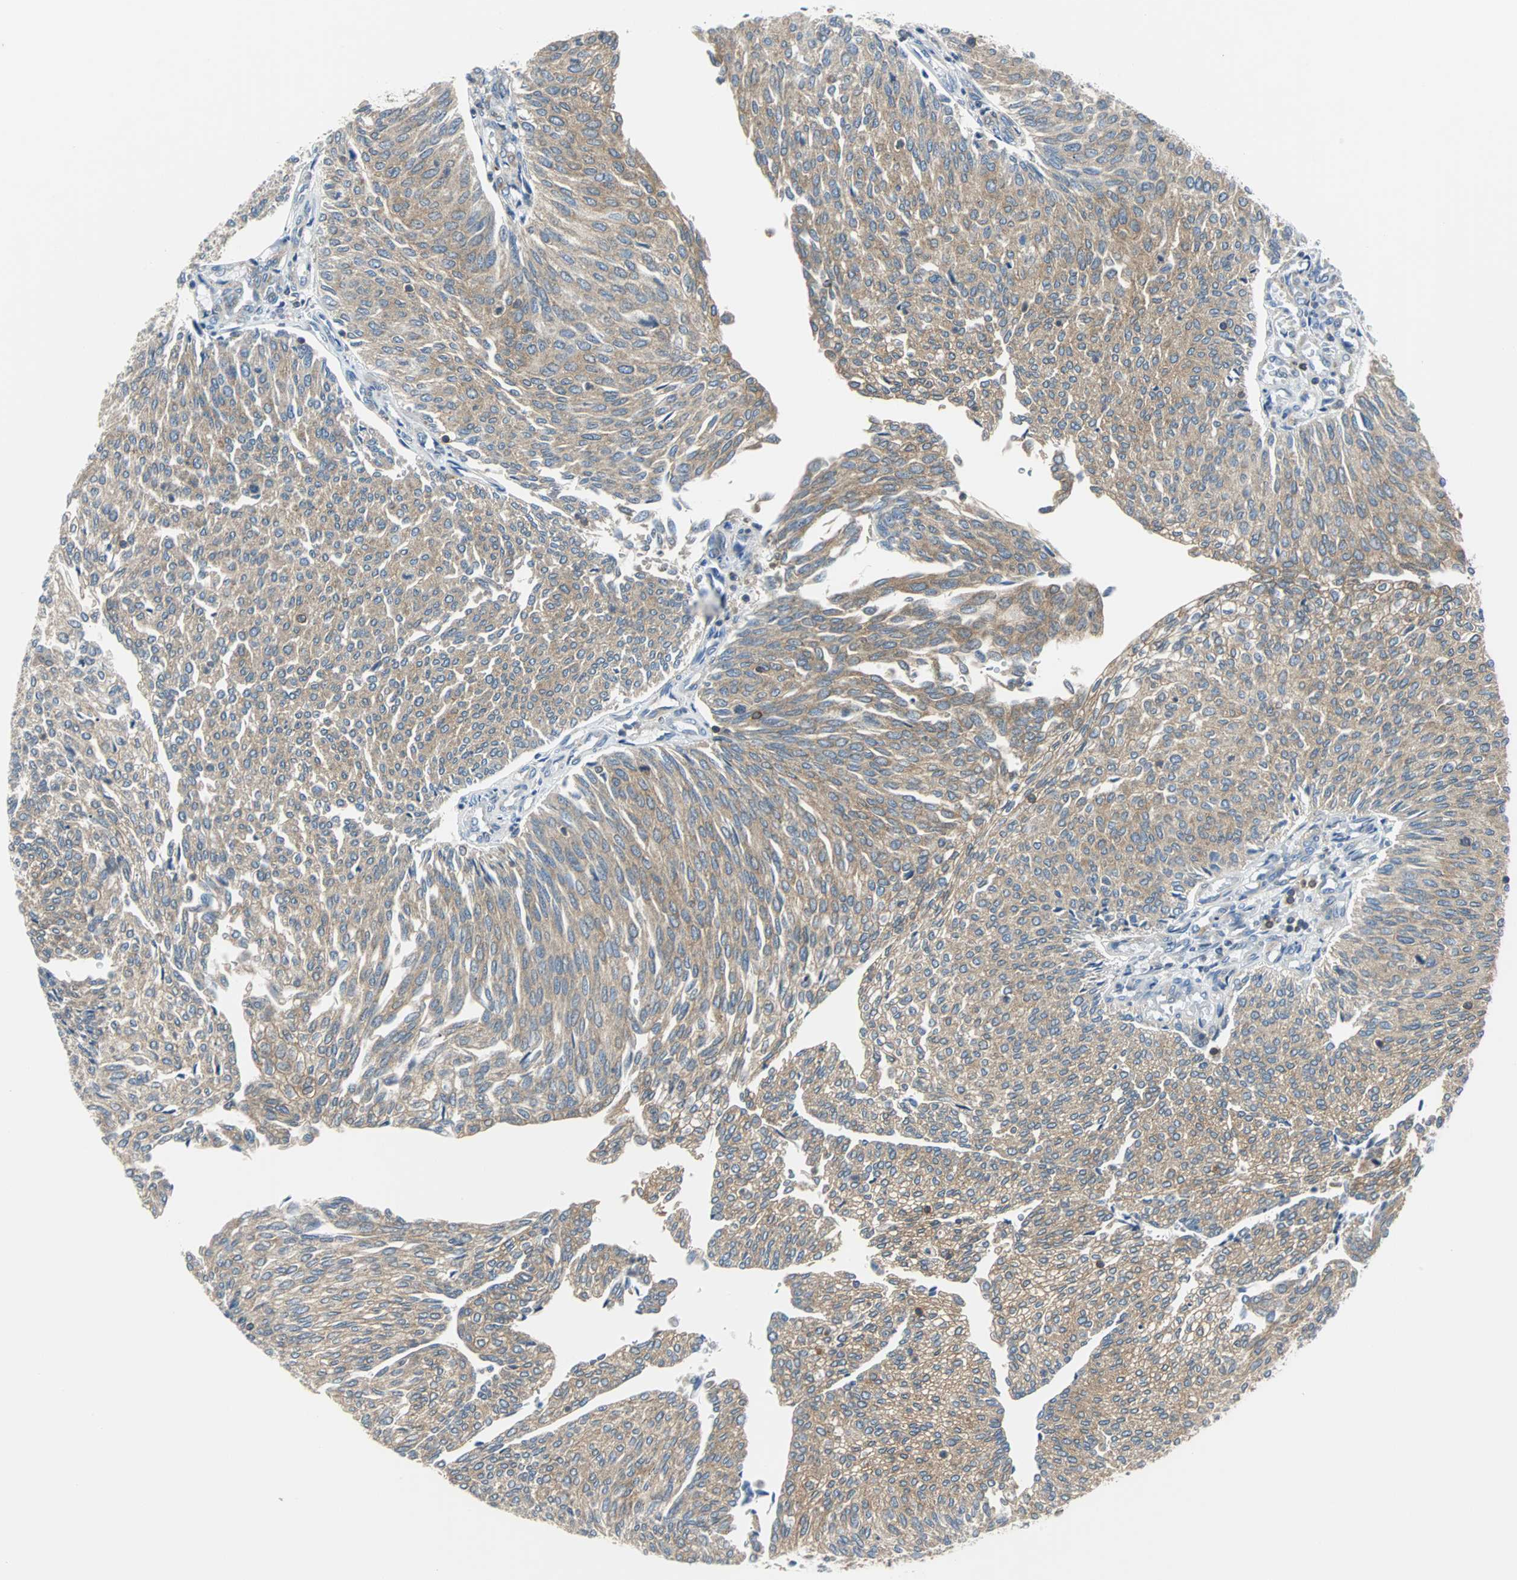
{"staining": {"intensity": "moderate", "quantity": ">75%", "location": "cytoplasmic/membranous"}, "tissue": "urothelial cancer", "cell_type": "Tumor cells", "image_type": "cancer", "snomed": [{"axis": "morphology", "description": "Urothelial carcinoma, Low grade"}, {"axis": "topography", "description": "Urinary bladder"}], "caption": "There is medium levels of moderate cytoplasmic/membranous expression in tumor cells of urothelial carcinoma (low-grade), as demonstrated by immunohistochemical staining (brown color).", "gene": "TSC22D4", "patient": {"sex": "female", "age": 79}}